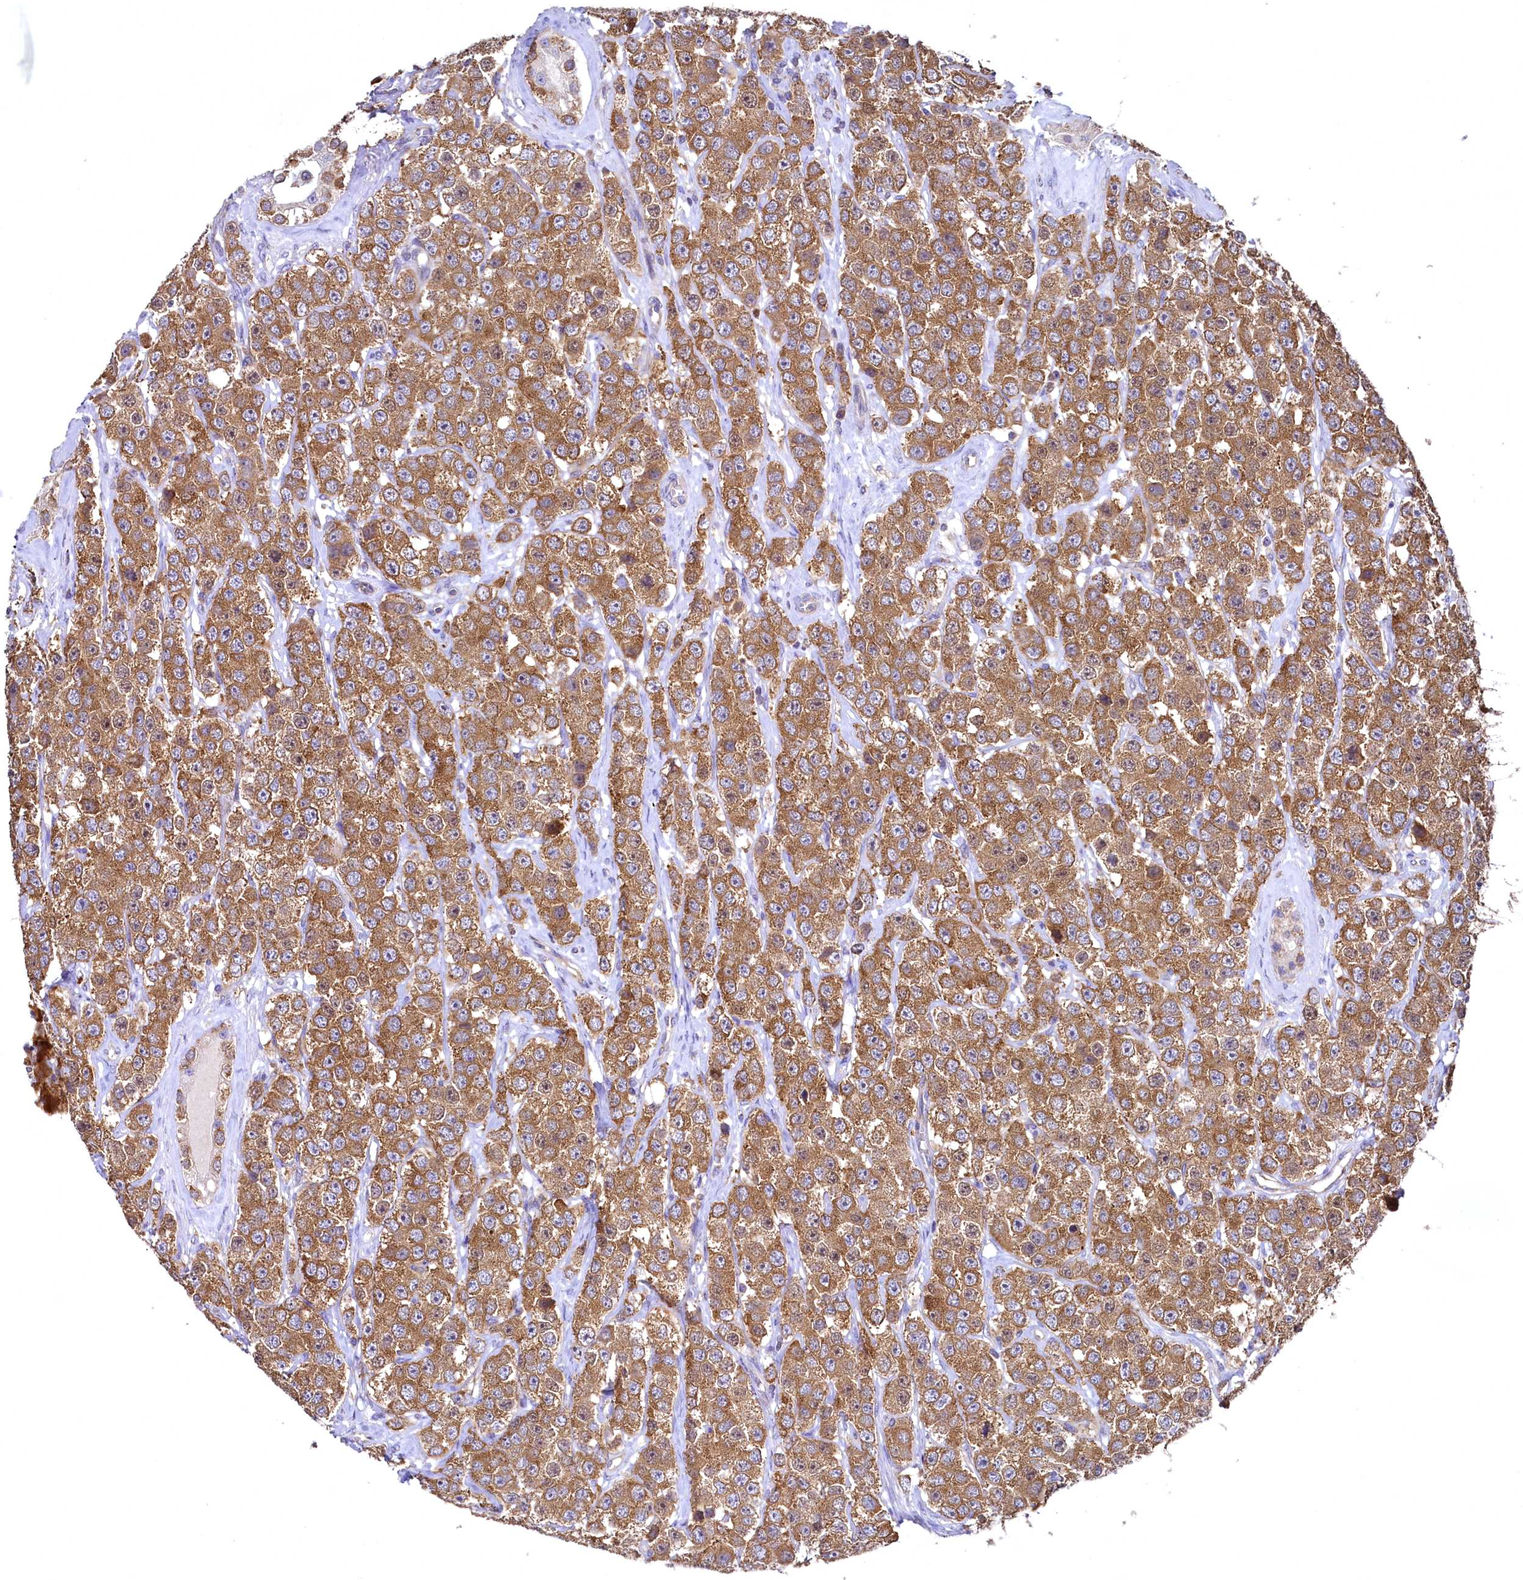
{"staining": {"intensity": "moderate", "quantity": ">75%", "location": "cytoplasmic/membranous"}, "tissue": "testis cancer", "cell_type": "Tumor cells", "image_type": "cancer", "snomed": [{"axis": "morphology", "description": "Seminoma, NOS"}, {"axis": "topography", "description": "Testis"}], "caption": "High-power microscopy captured an IHC photomicrograph of testis seminoma, revealing moderate cytoplasmic/membranous positivity in about >75% of tumor cells. The staining was performed using DAB (3,3'-diaminobenzidine) to visualize the protein expression in brown, while the nuclei were stained in blue with hematoxylin (Magnification: 20x).", "gene": "MRPL57", "patient": {"sex": "male", "age": 28}}